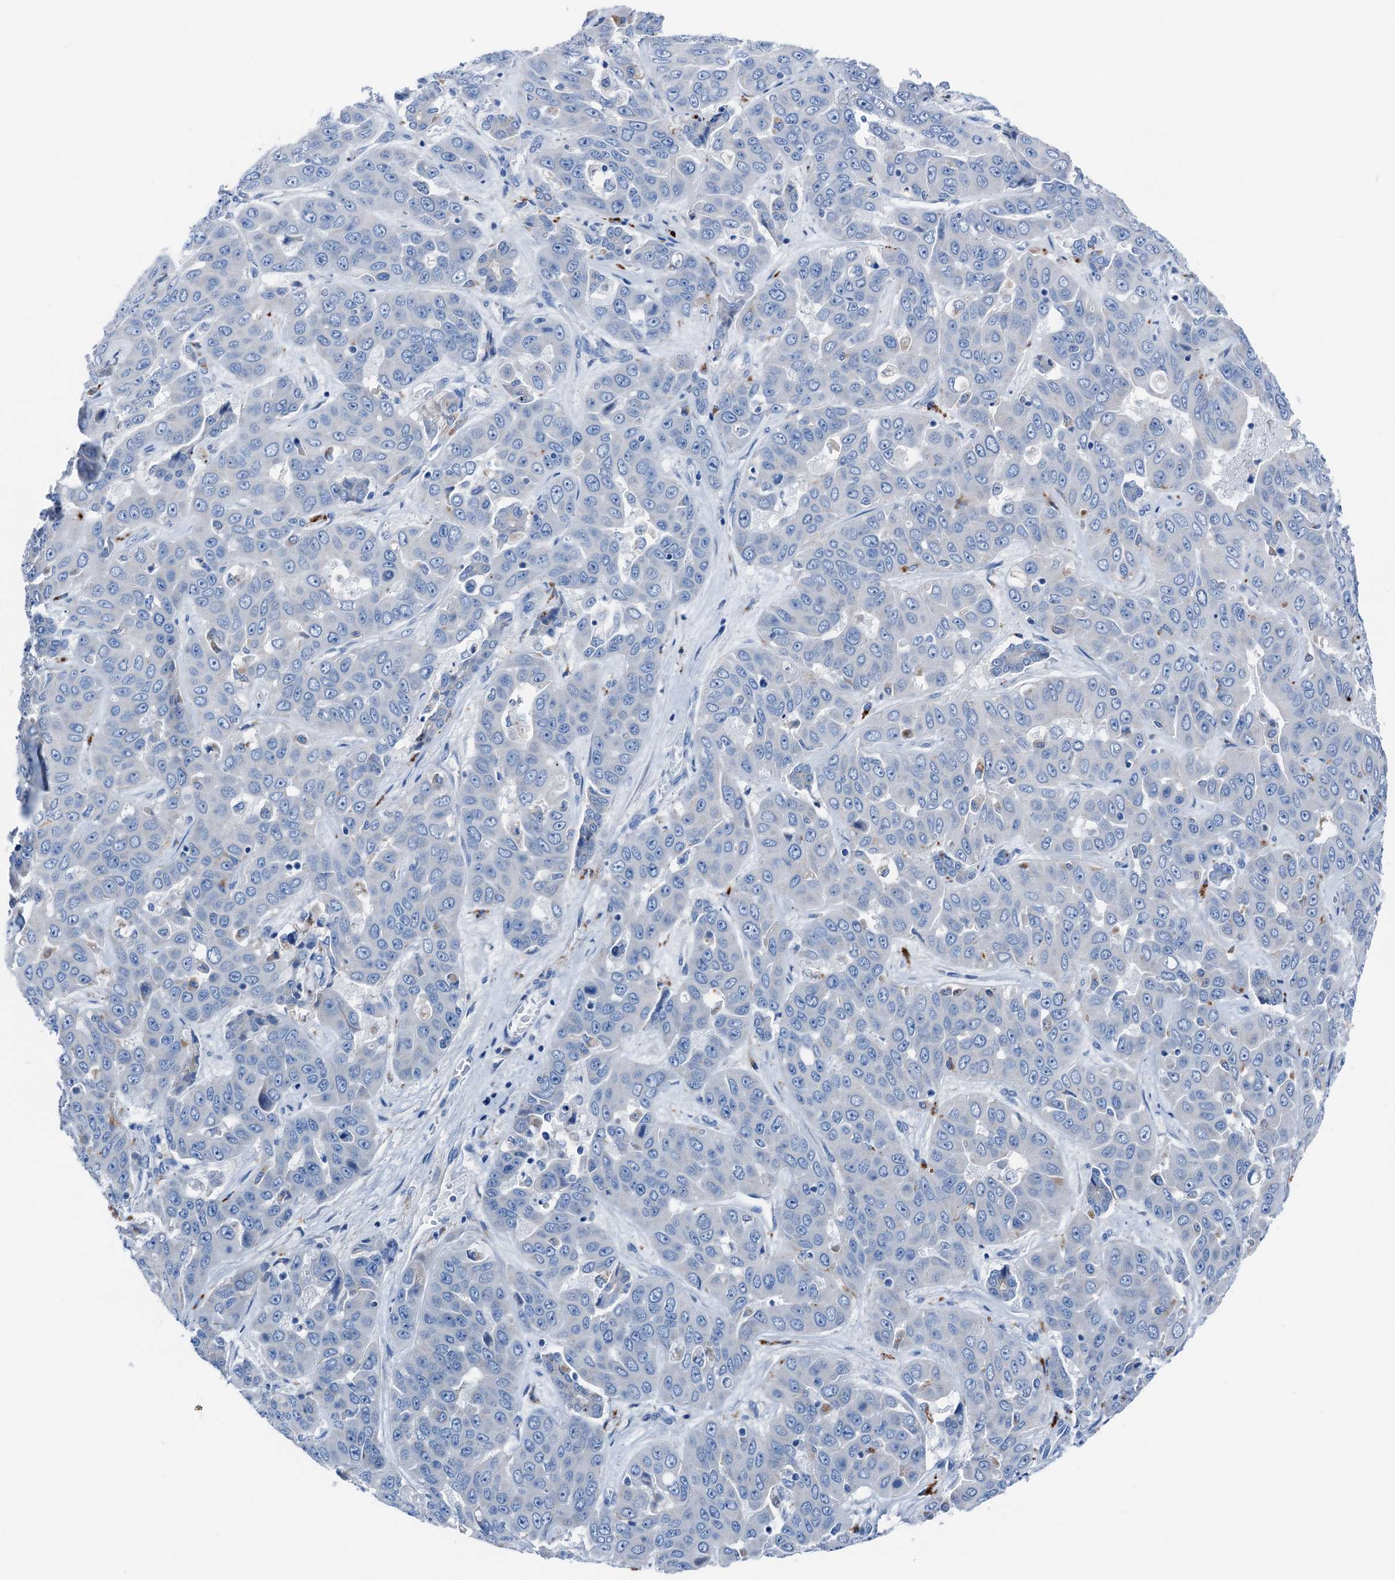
{"staining": {"intensity": "negative", "quantity": "none", "location": "none"}, "tissue": "liver cancer", "cell_type": "Tumor cells", "image_type": "cancer", "snomed": [{"axis": "morphology", "description": "Cholangiocarcinoma"}, {"axis": "topography", "description": "Liver"}], "caption": "This is a photomicrograph of immunohistochemistry staining of liver cholangiocarcinoma, which shows no positivity in tumor cells.", "gene": "C1QTNF4", "patient": {"sex": "female", "age": 52}}